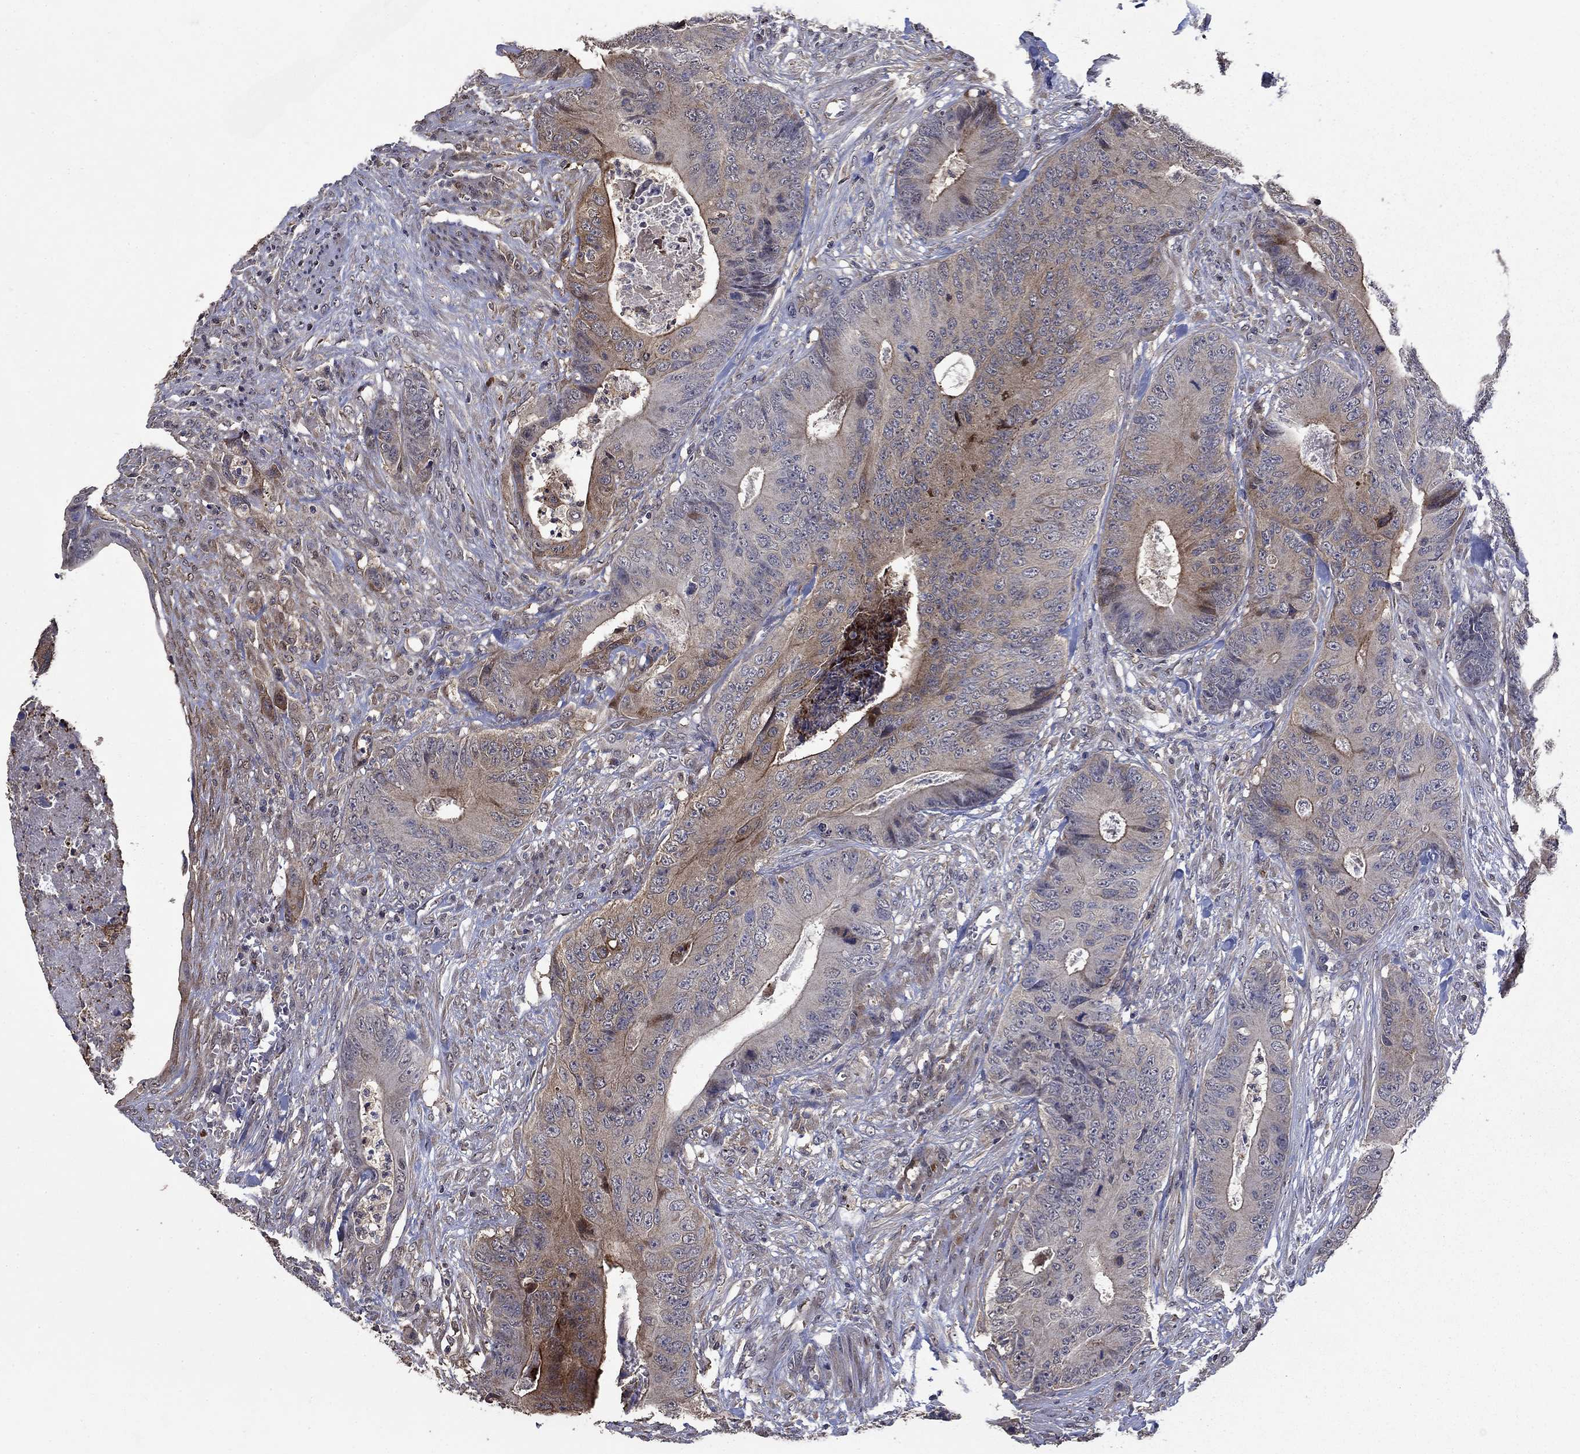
{"staining": {"intensity": "moderate", "quantity": "<25%", "location": "cytoplasmic/membranous"}, "tissue": "colorectal cancer", "cell_type": "Tumor cells", "image_type": "cancer", "snomed": [{"axis": "morphology", "description": "Adenocarcinoma, NOS"}, {"axis": "topography", "description": "Colon"}], "caption": "Moderate cytoplasmic/membranous staining for a protein is present in about <25% of tumor cells of colorectal cancer (adenocarcinoma) using immunohistochemistry.", "gene": "DVL1", "patient": {"sex": "male", "age": 84}}